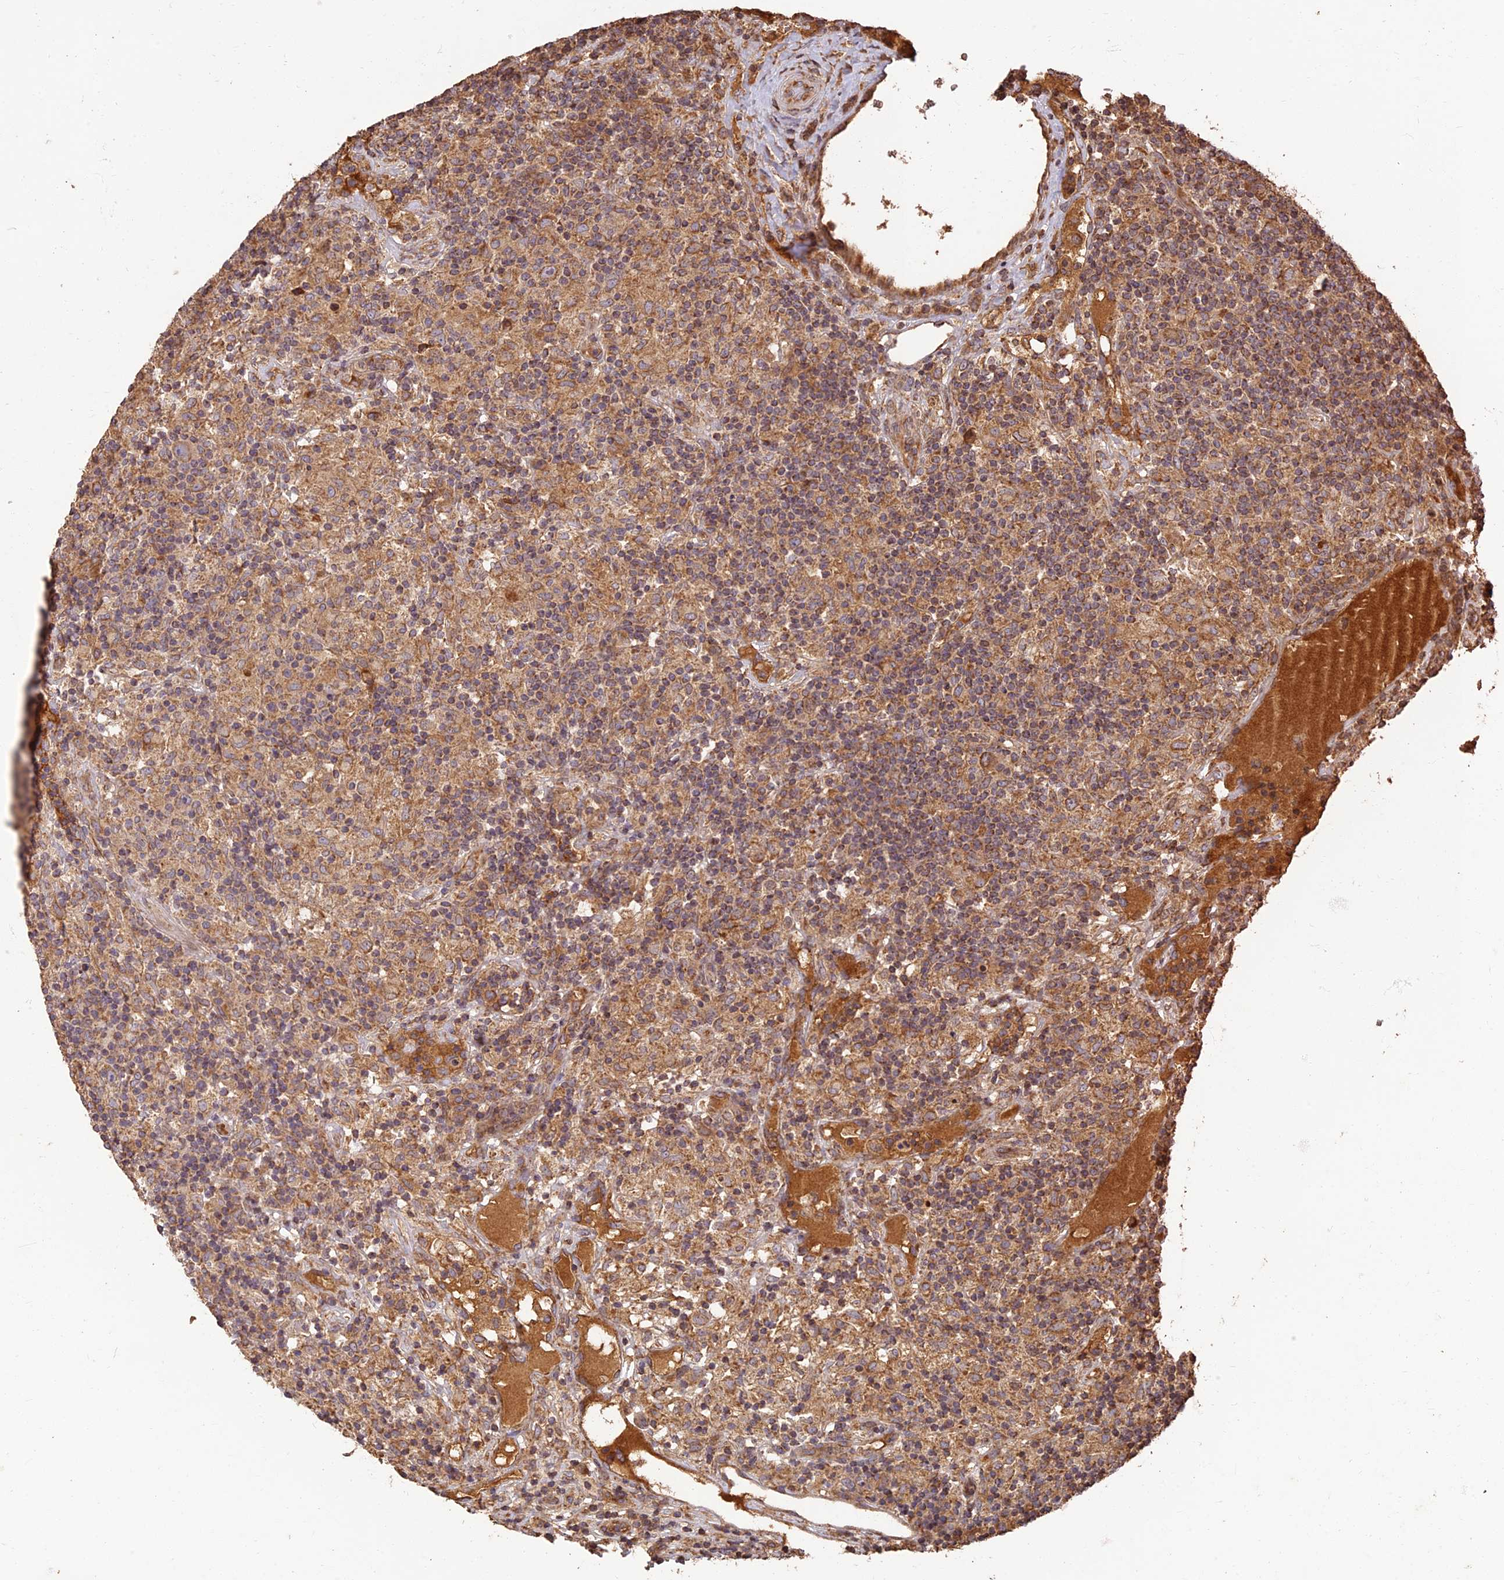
{"staining": {"intensity": "moderate", "quantity": ">75%", "location": "cytoplasmic/membranous"}, "tissue": "lymphoma", "cell_type": "Tumor cells", "image_type": "cancer", "snomed": [{"axis": "morphology", "description": "Hodgkin's disease, NOS"}, {"axis": "topography", "description": "Lymph node"}], "caption": "Lymphoma stained with a brown dye reveals moderate cytoplasmic/membranous positive positivity in approximately >75% of tumor cells.", "gene": "CORO1C", "patient": {"sex": "male", "age": 70}}